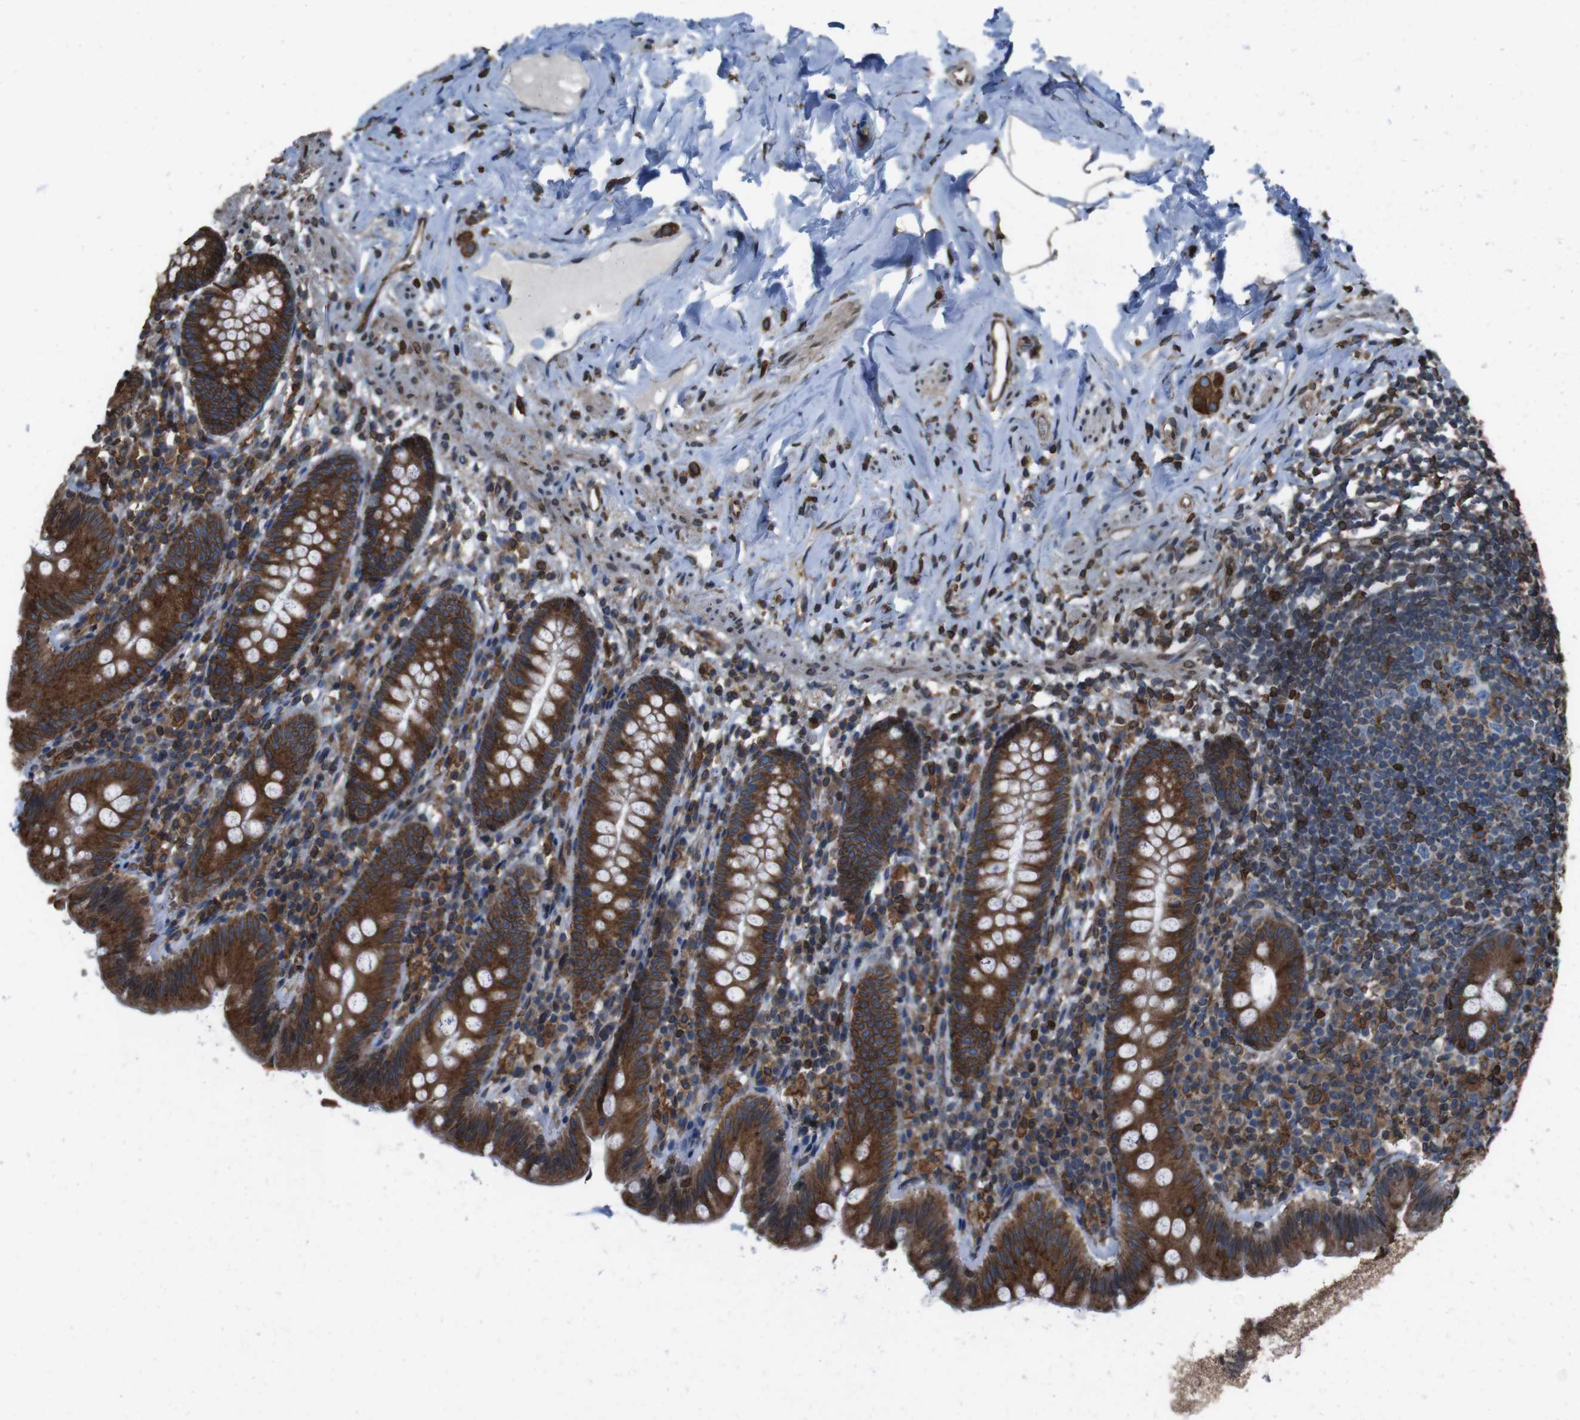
{"staining": {"intensity": "strong", "quantity": ">75%", "location": "cytoplasmic/membranous"}, "tissue": "appendix", "cell_type": "Glandular cells", "image_type": "normal", "snomed": [{"axis": "morphology", "description": "Normal tissue, NOS"}, {"axis": "topography", "description": "Appendix"}], "caption": "Protein staining of benign appendix demonstrates strong cytoplasmic/membranous positivity in about >75% of glandular cells. The staining was performed using DAB, with brown indicating positive protein expression. Nuclei are stained blue with hematoxylin.", "gene": "APMAP", "patient": {"sex": "male", "age": 52}}